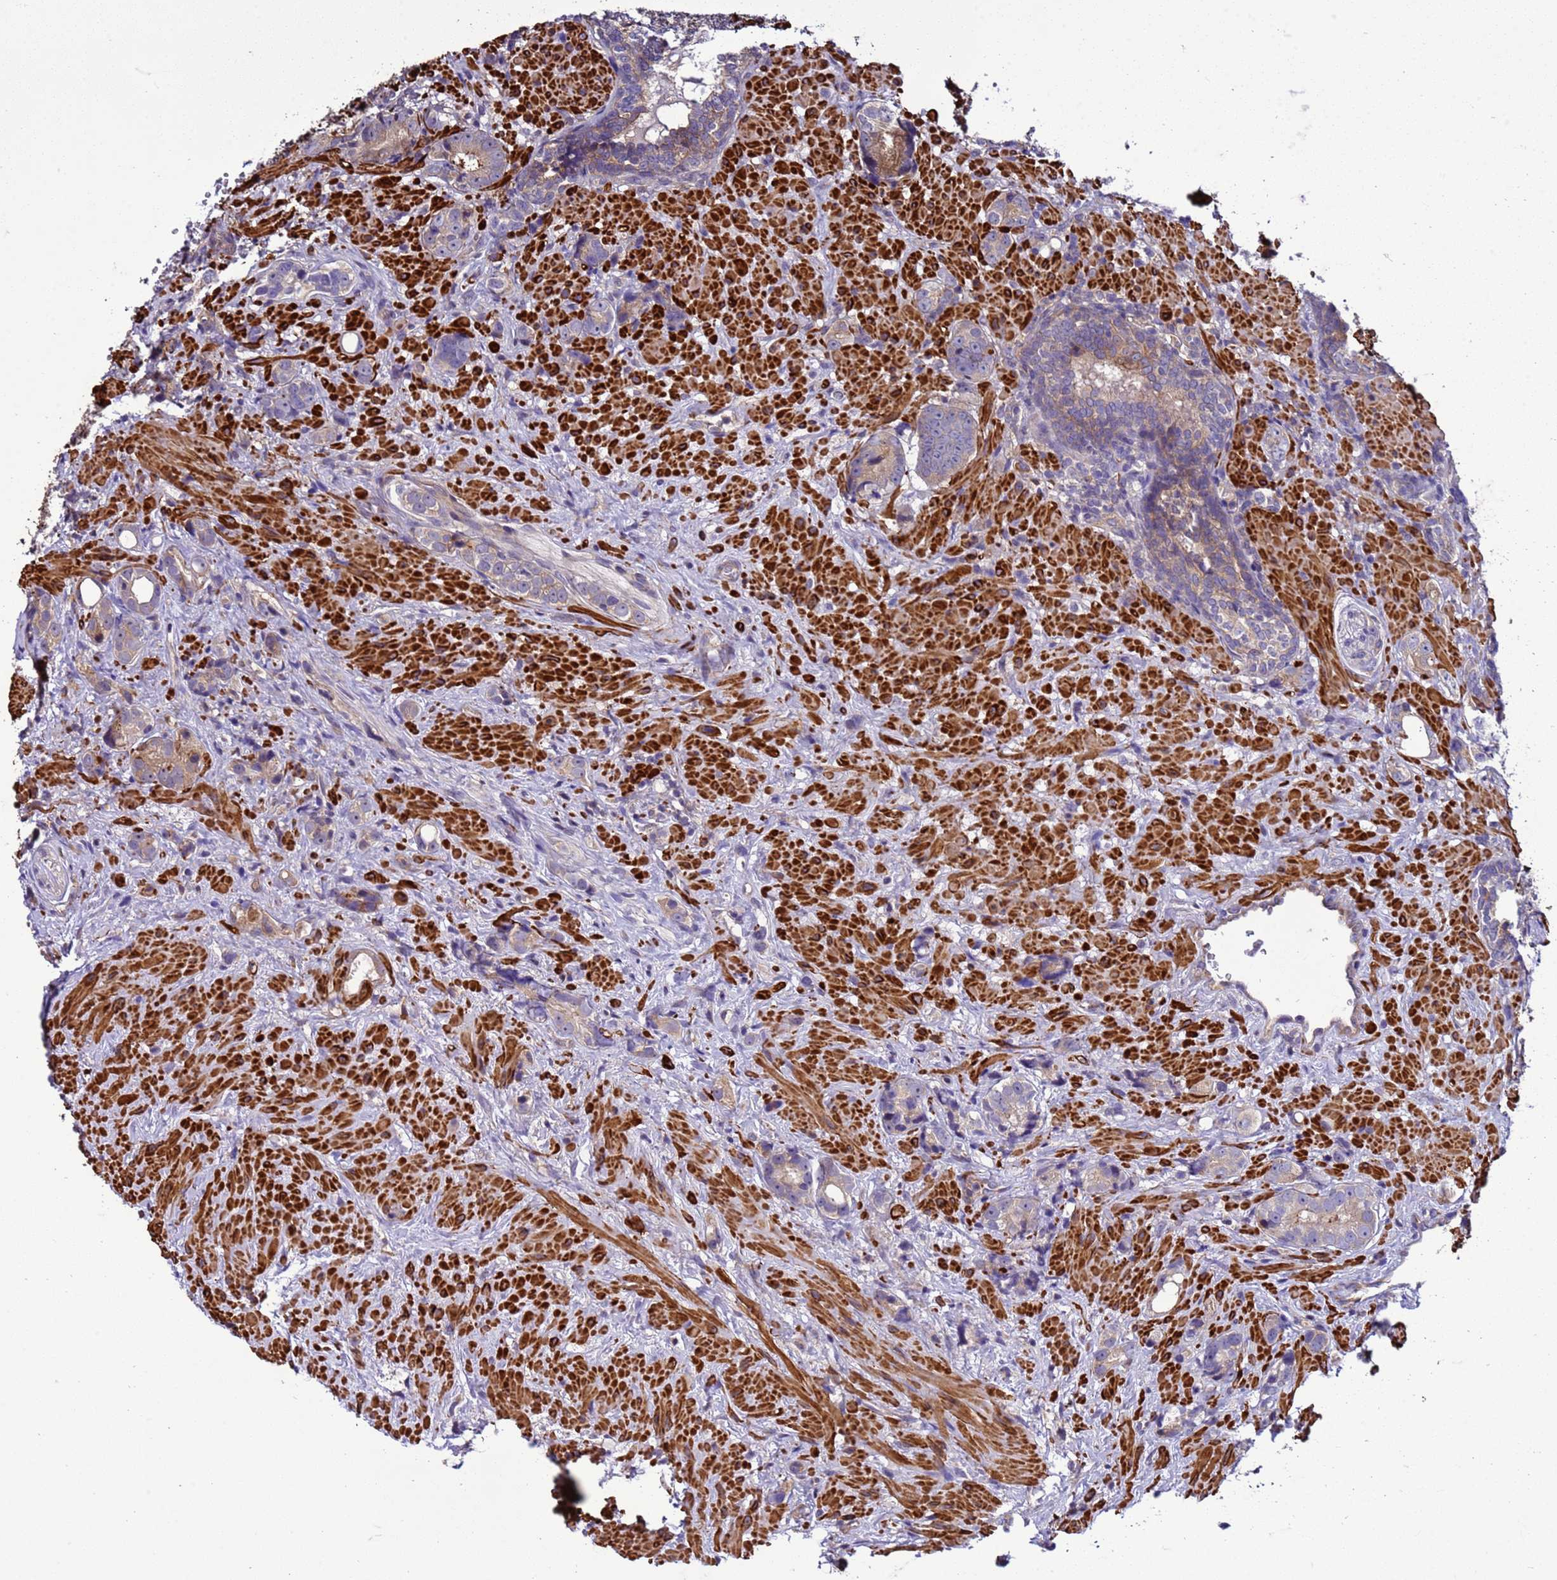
{"staining": {"intensity": "weak", "quantity": "25%-75%", "location": "cytoplasmic/membranous"}, "tissue": "prostate cancer", "cell_type": "Tumor cells", "image_type": "cancer", "snomed": [{"axis": "morphology", "description": "Adenocarcinoma, High grade"}, {"axis": "topography", "description": "Prostate"}], "caption": "About 25%-75% of tumor cells in prostate high-grade adenocarcinoma demonstrate weak cytoplasmic/membranous protein staining as visualized by brown immunohistochemical staining.", "gene": "GEN1", "patient": {"sex": "male", "age": 63}}